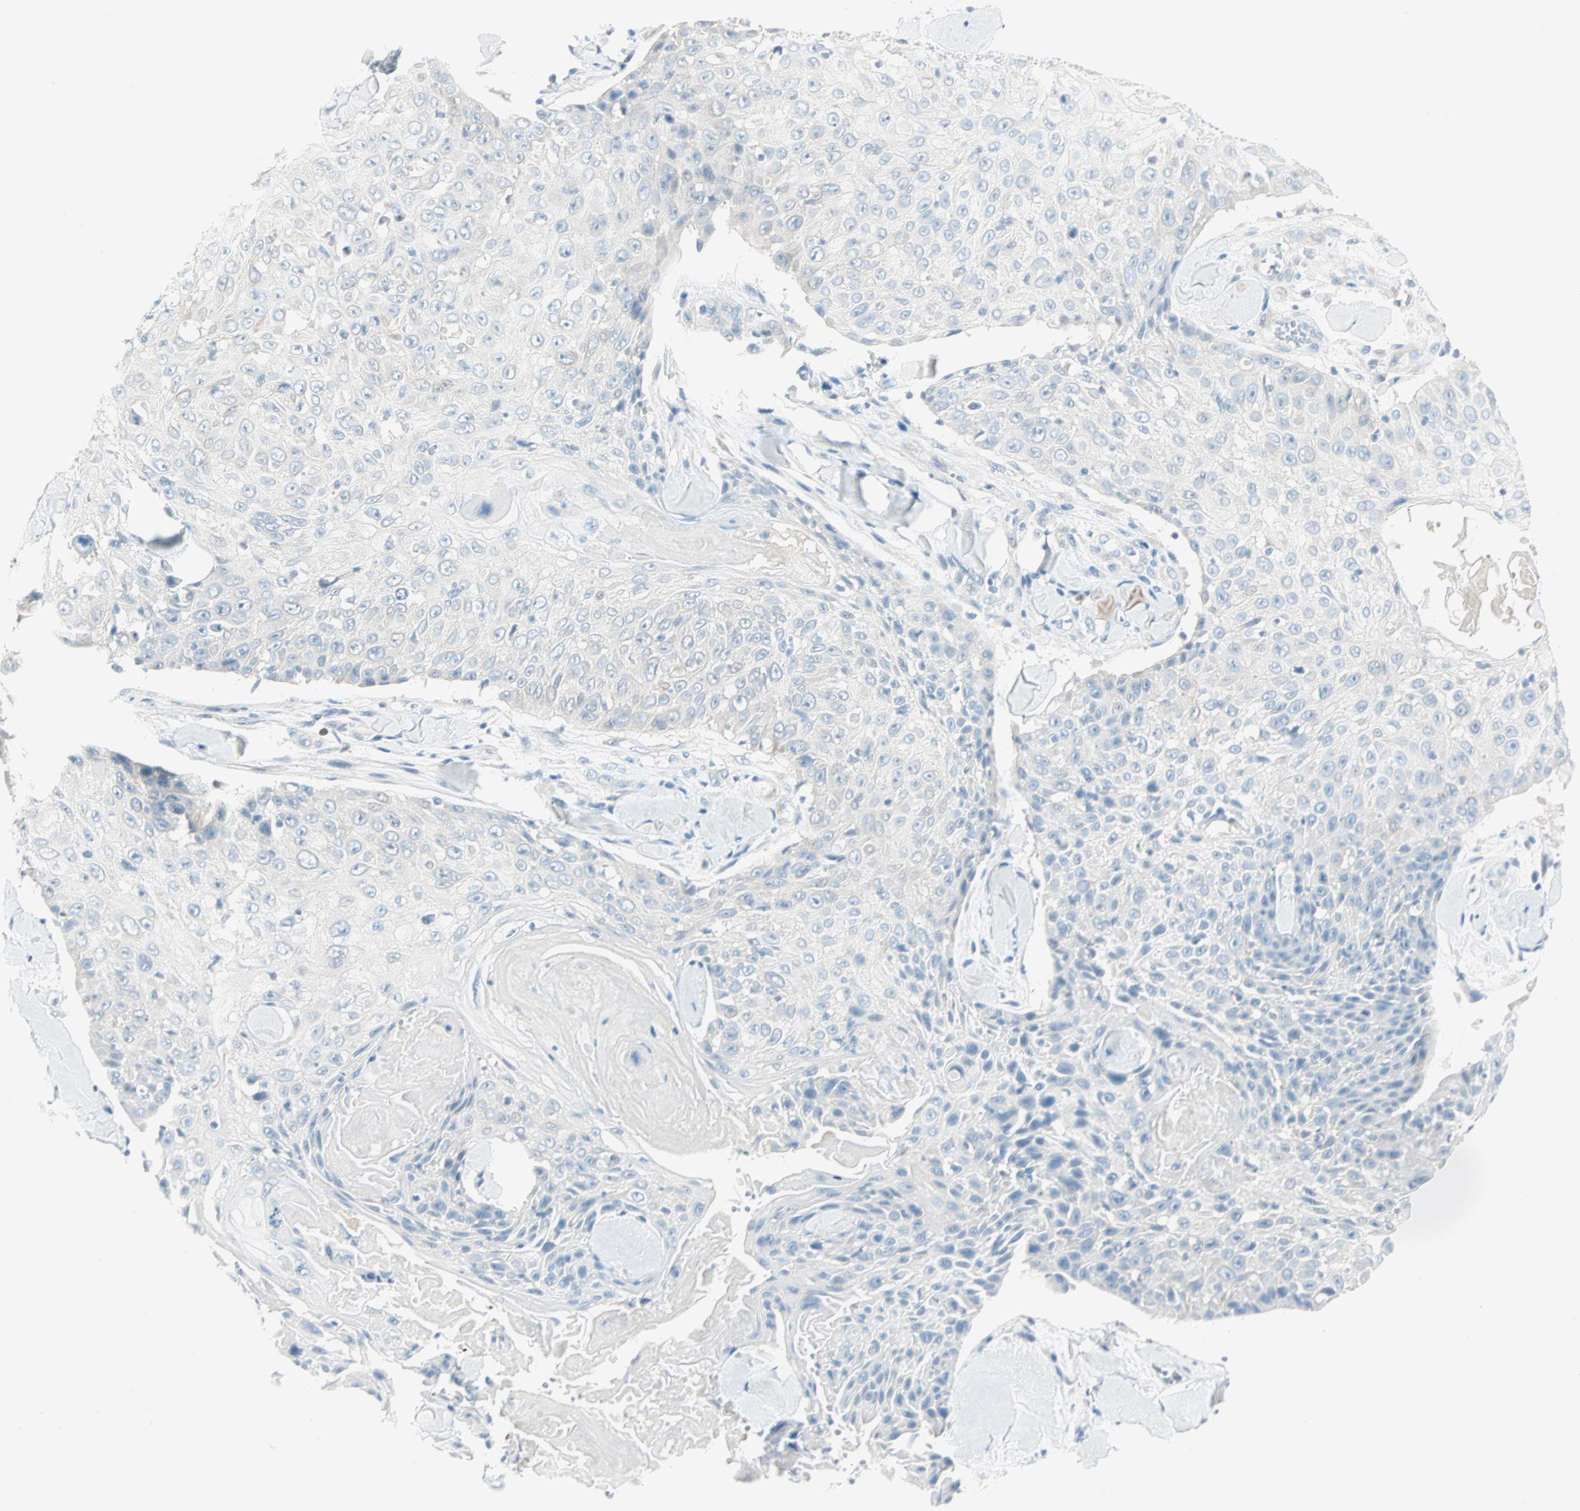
{"staining": {"intensity": "moderate", "quantity": "<25%", "location": "cytoplasmic/membranous"}, "tissue": "skin cancer", "cell_type": "Tumor cells", "image_type": "cancer", "snomed": [{"axis": "morphology", "description": "Squamous cell carcinoma, NOS"}, {"axis": "topography", "description": "Skin"}], "caption": "Skin cancer (squamous cell carcinoma) stained with a protein marker shows moderate staining in tumor cells.", "gene": "ATF6", "patient": {"sex": "male", "age": 86}}